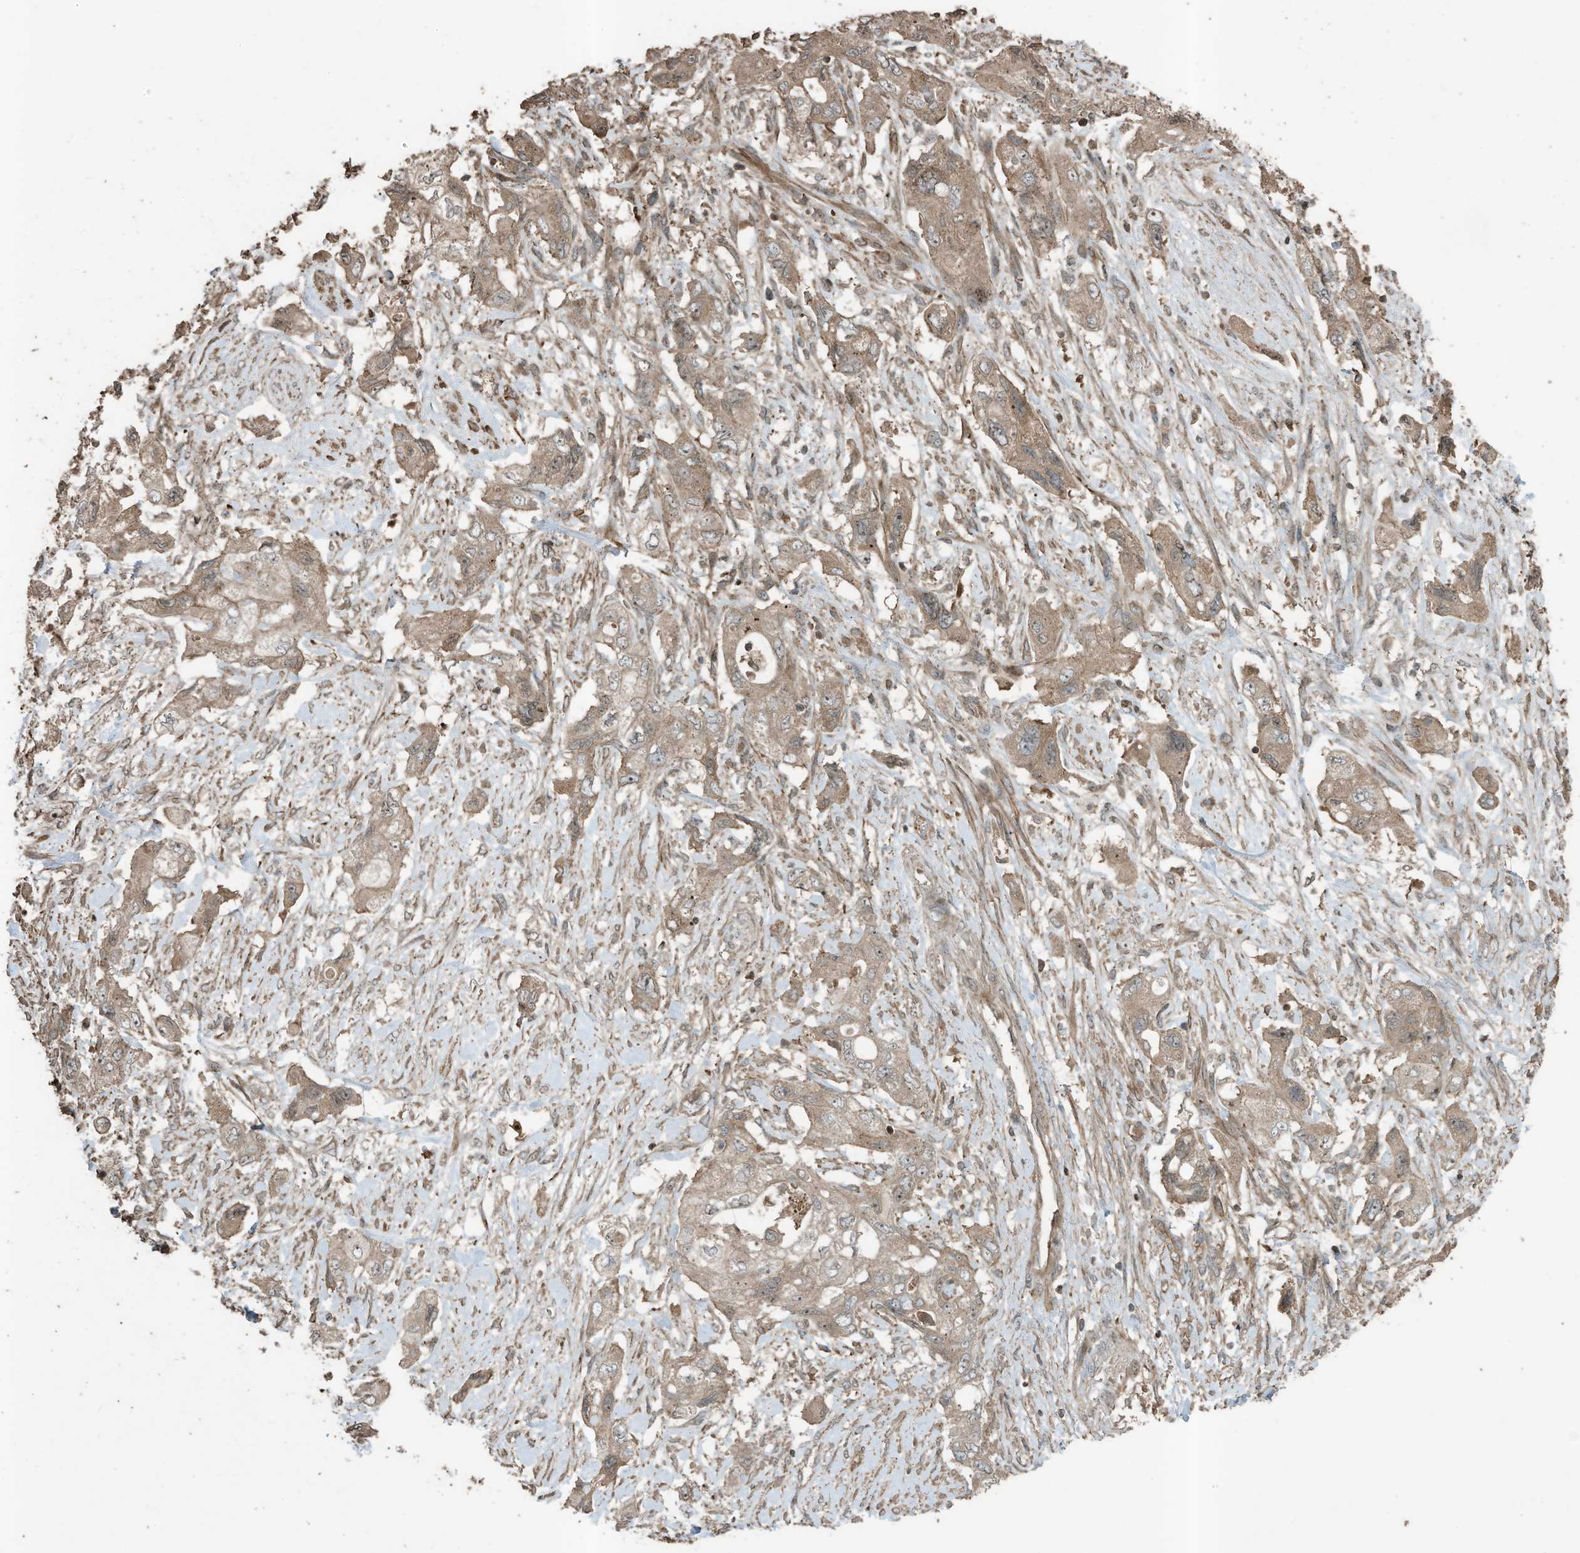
{"staining": {"intensity": "moderate", "quantity": ">75%", "location": "cytoplasmic/membranous"}, "tissue": "pancreatic cancer", "cell_type": "Tumor cells", "image_type": "cancer", "snomed": [{"axis": "morphology", "description": "Adenocarcinoma, NOS"}, {"axis": "topography", "description": "Pancreas"}], "caption": "Protein expression analysis of pancreatic cancer (adenocarcinoma) exhibits moderate cytoplasmic/membranous expression in about >75% of tumor cells. (Stains: DAB (3,3'-diaminobenzidine) in brown, nuclei in blue, Microscopy: brightfield microscopy at high magnification).", "gene": "ZNF653", "patient": {"sex": "female", "age": 73}}